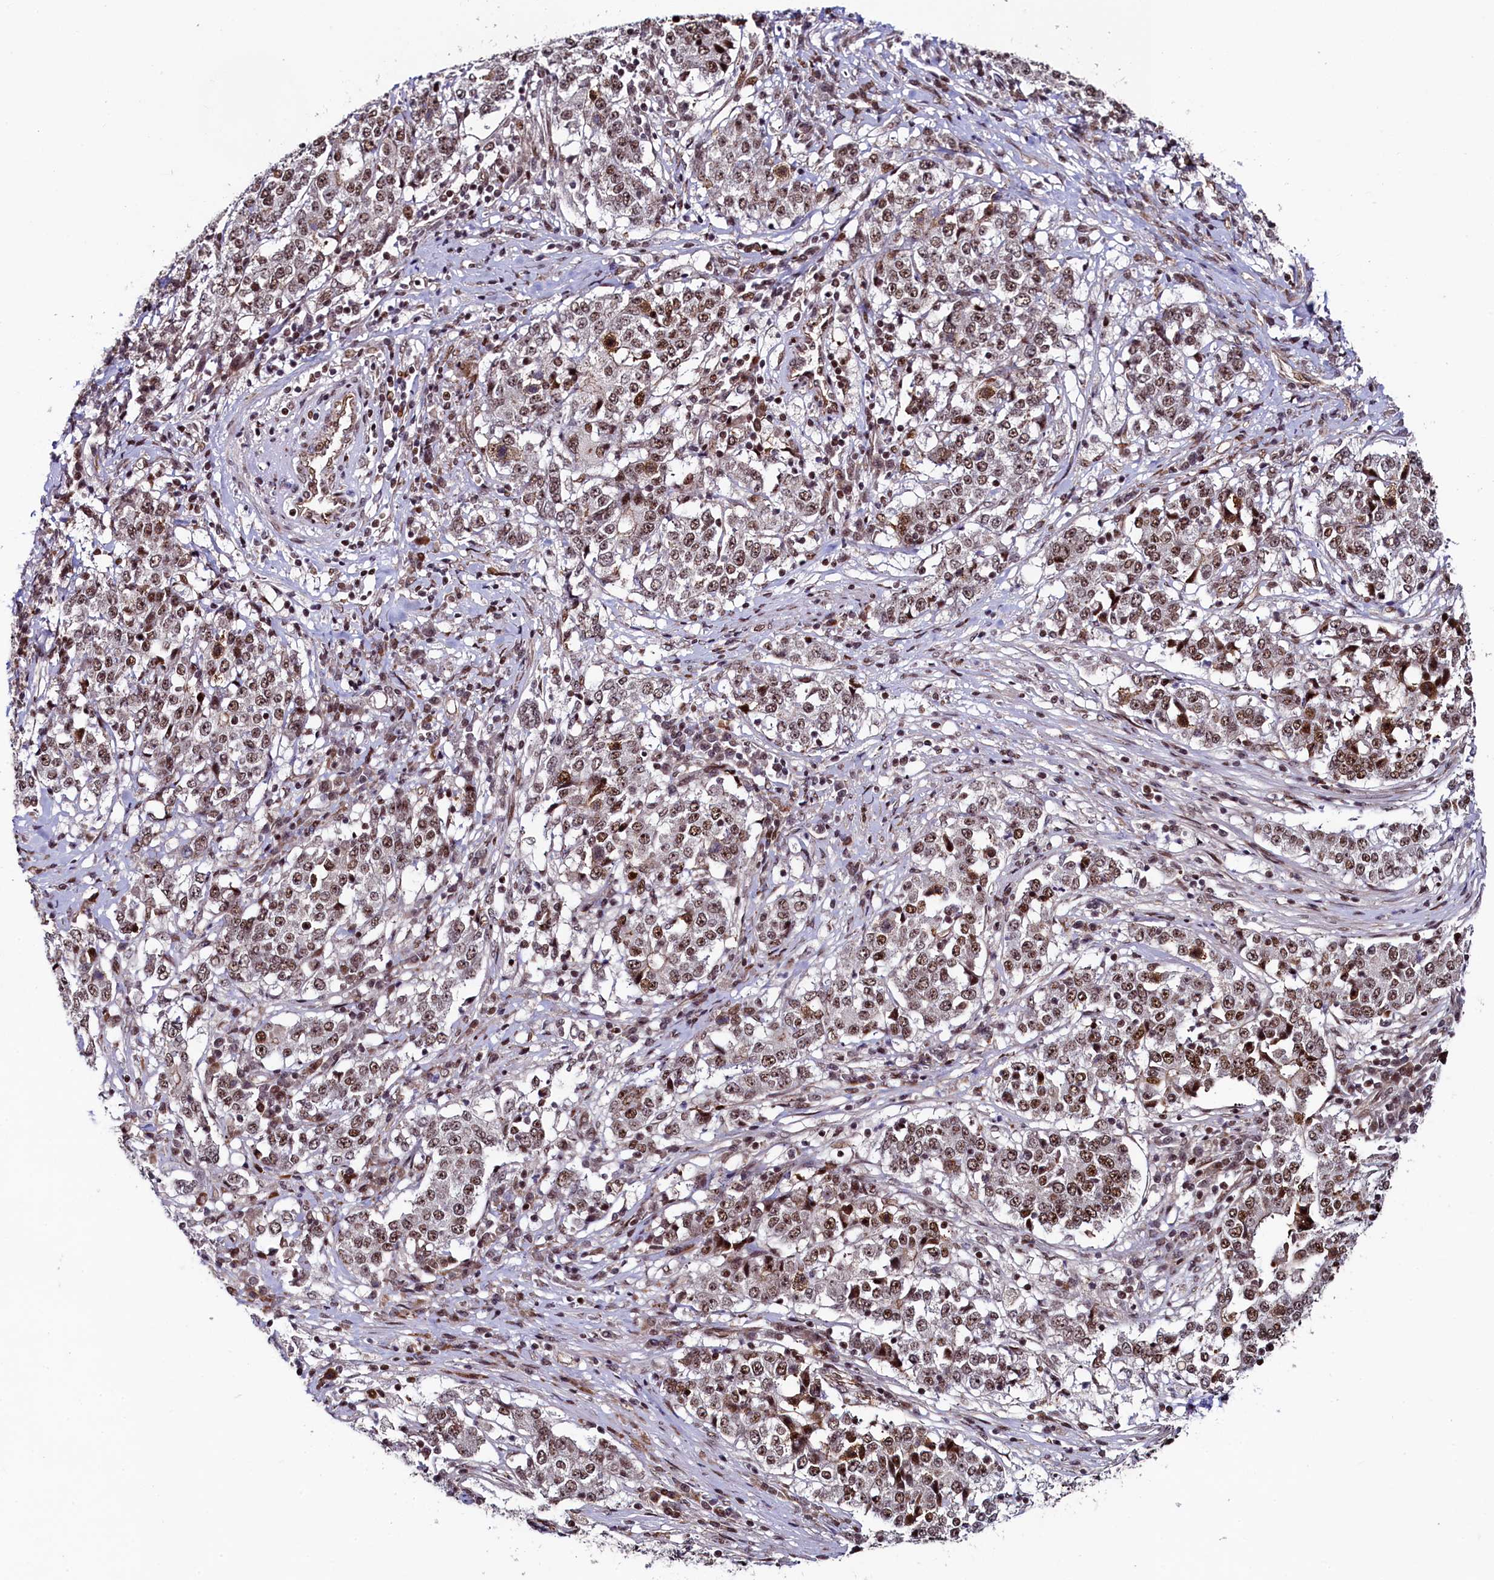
{"staining": {"intensity": "moderate", "quantity": ">75%", "location": "nuclear"}, "tissue": "stomach cancer", "cell_type": "Tumor cells", "image_type": "cancer", "snomed": [{"axis": "morphology", "description": "Adenocarcinoma, NOS"}, {"axis": "topography", "description": "Stomach"}], "caption": "A high-resolution histopathology image shows immunohistochemistry (IHC) staining of adenocarcinoma (stomach), which demonstrates moderate nuclear expression in approximately >75% of tumor cells. (Stains: DAB in brown, nuclei in blue, Microscopy: brightfield microscopy at high magnification).", "gene": "LEO1", "patient": {"sex": "male", "age": 59}}